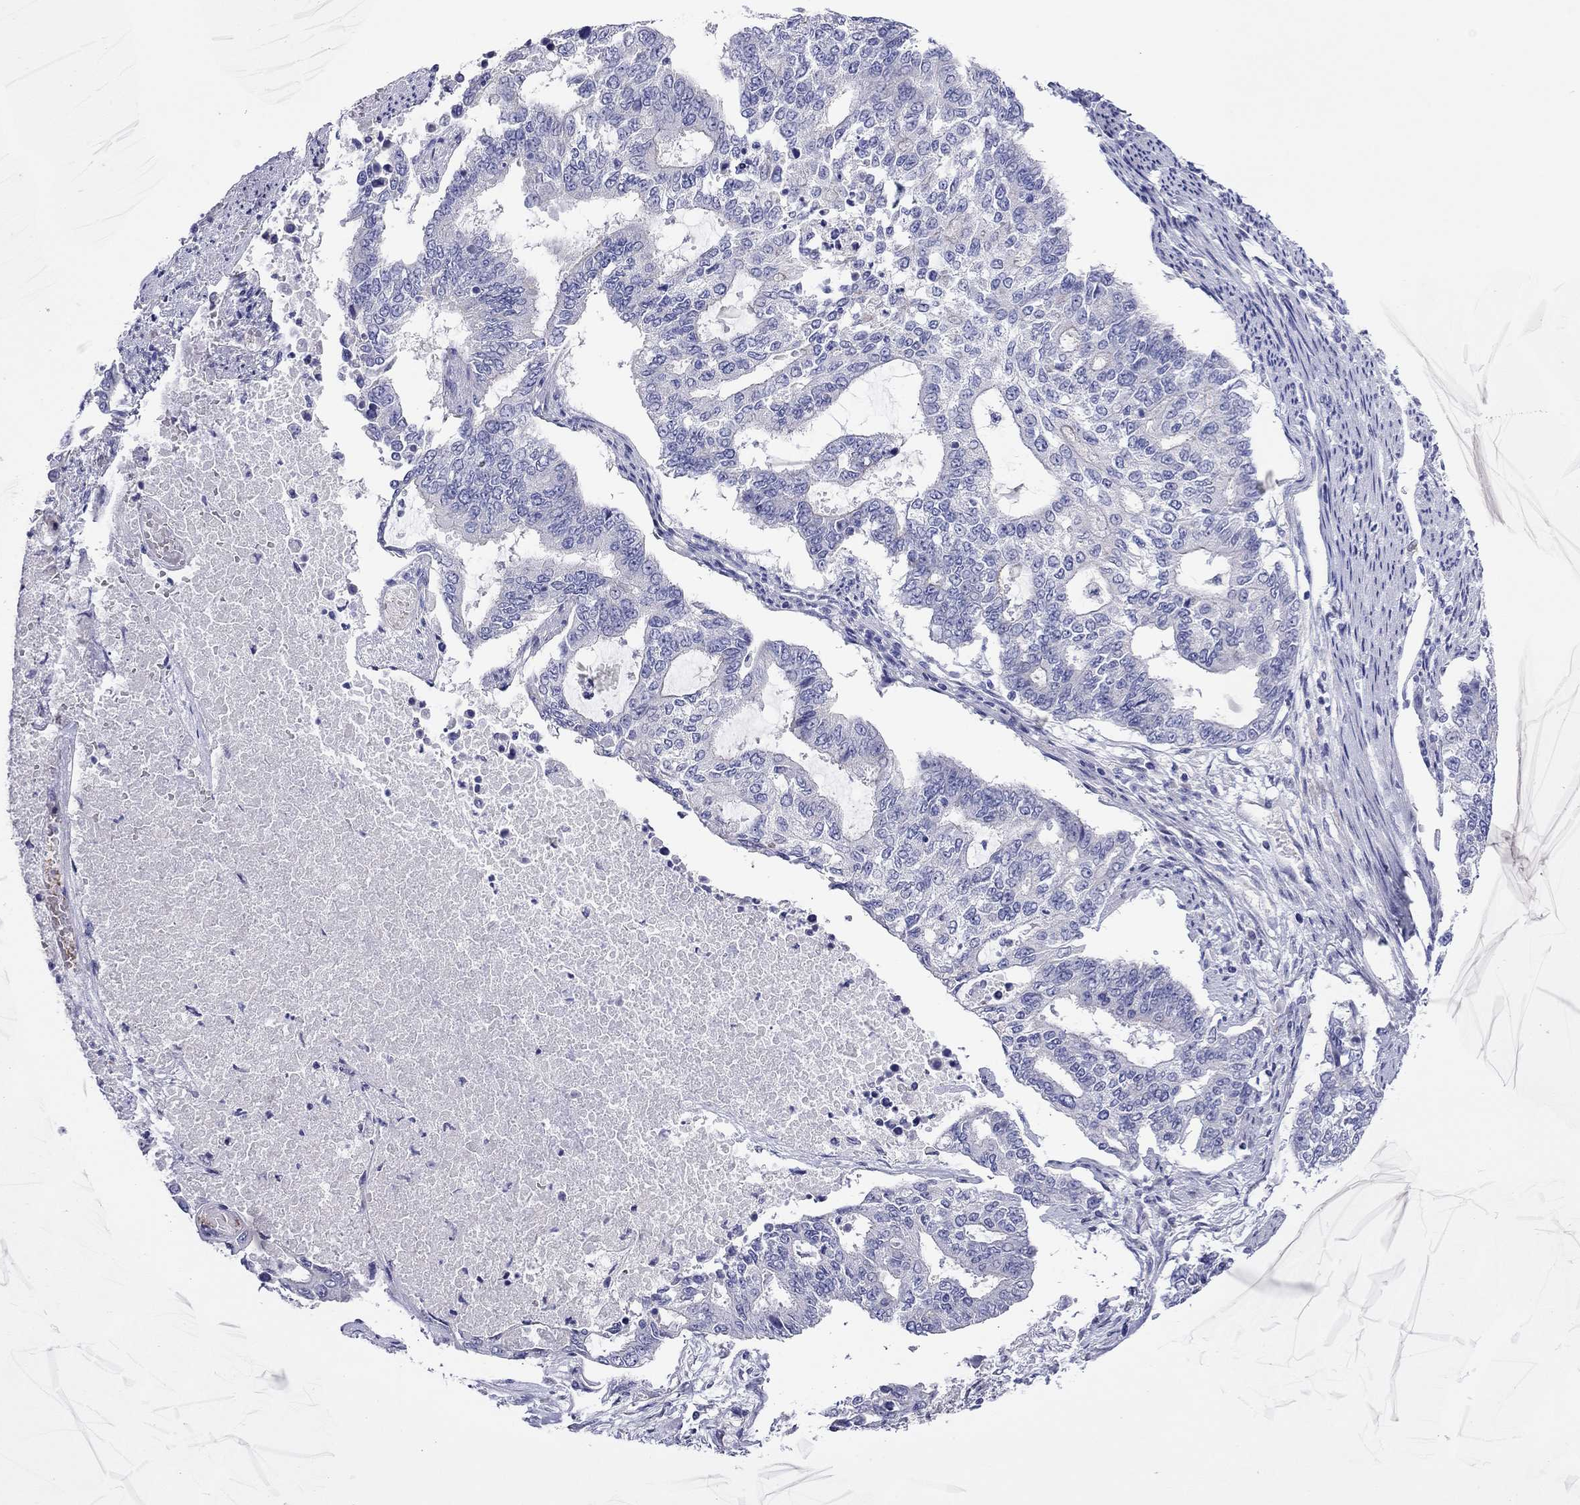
{"staining": {"intensity": "negative", "quantity": "none", "location": "none"}, "tissue": "endometrial cancer", "cell_type": "Tumor cells", "image_type": "cancer", "snomed": [{"axis": "morphology", "description": "Adenocarcinoma, NOS"}, {"axis": "topography", "description": "Uterus"}], "caption": "Immunohistochemistry micrograph of endometrial adenocarcinoma stained for a protein (brown), which exhibits no staining in tumor cells. (DAB (3,3'-diaminobenzidine) immunohistochemistry with hematoxylin counter stain).", "gene": "MGAT4C", "patient": {"sex": "female", "age": 59}}